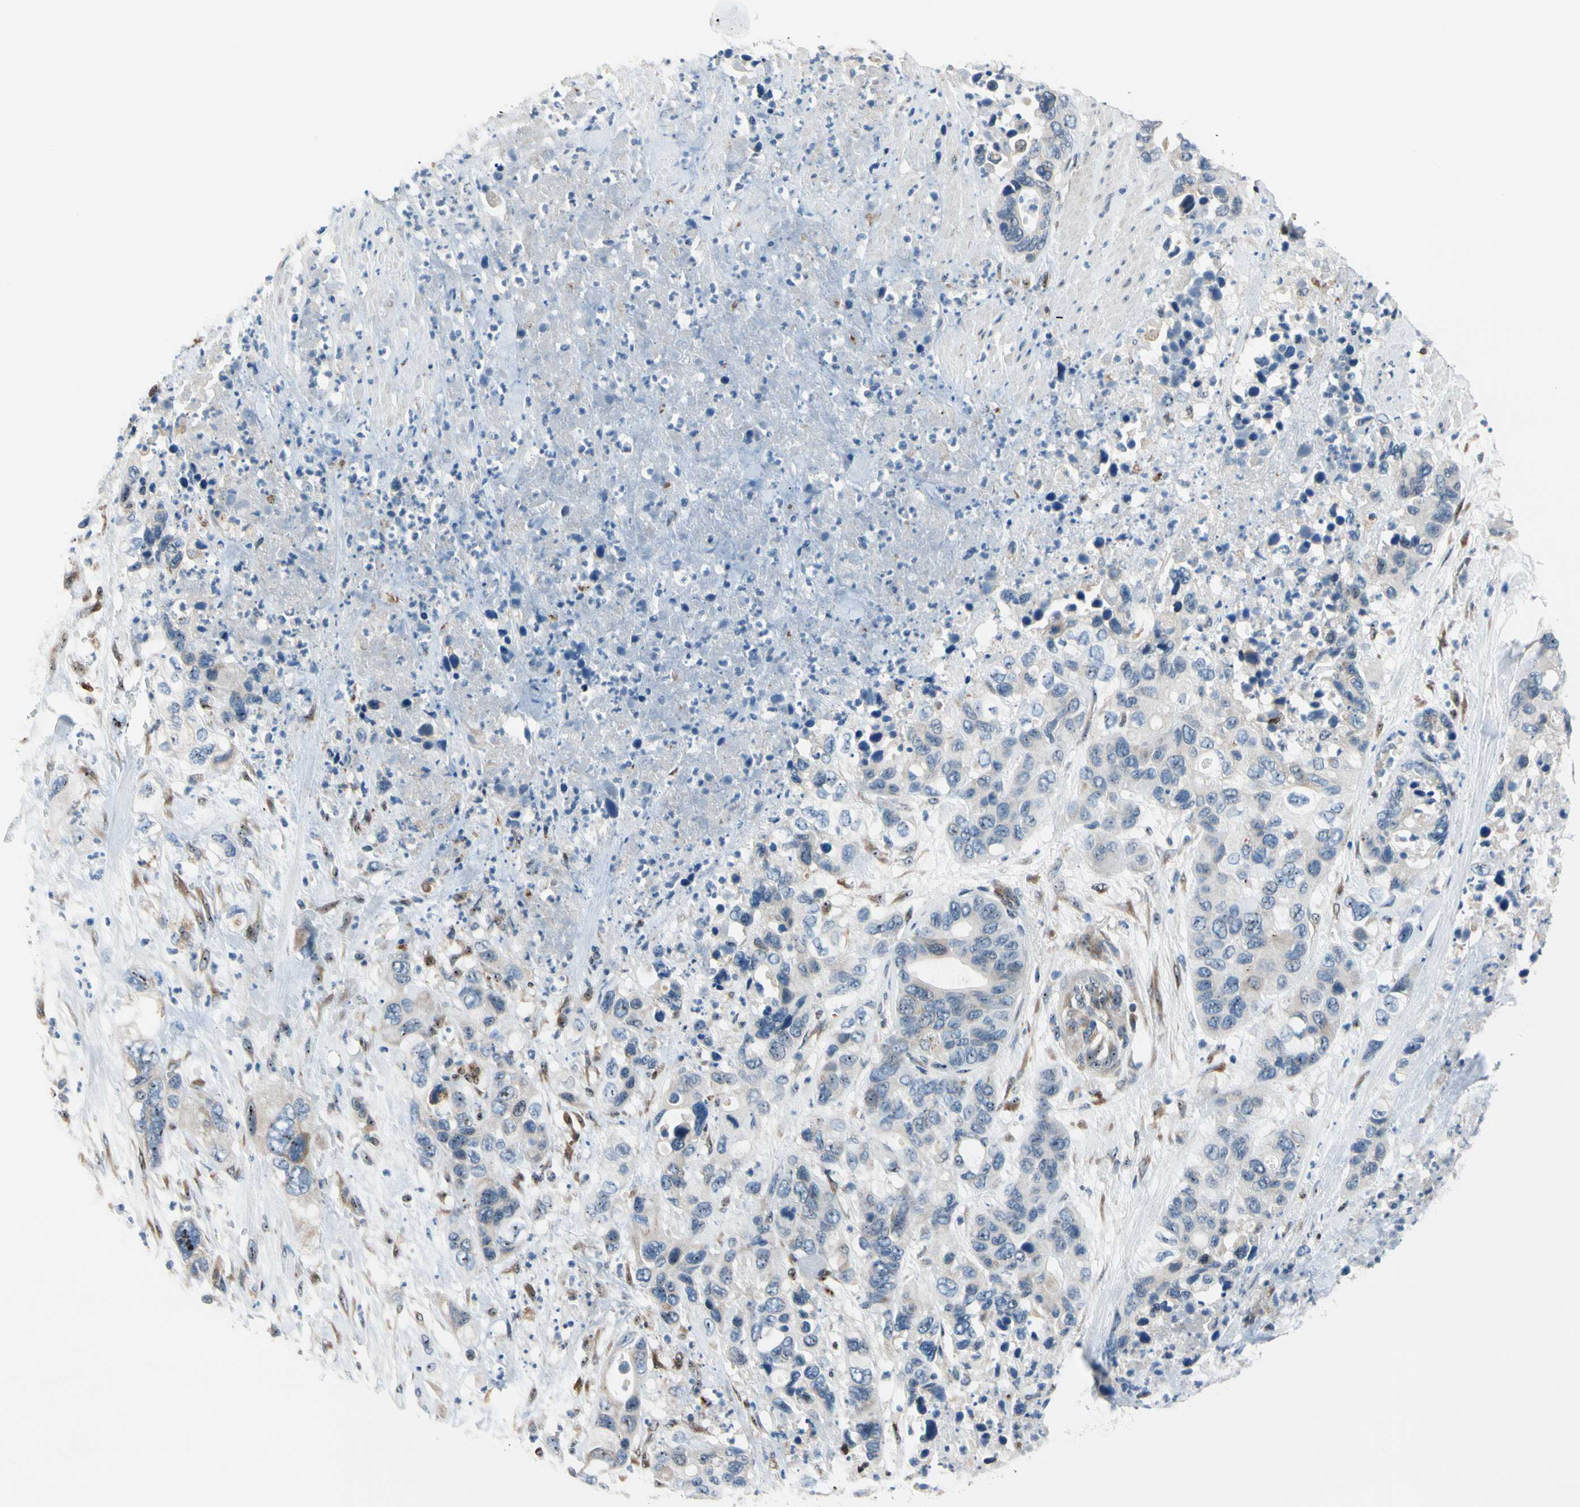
{"staining": {"intensity": "weak", "quantity": ">75%", "location": "cytoplasmic/membranous"}, "tissue": "pancreatic cancer", "cell_type": "Tumor cells", "image_type": "cancer", "snomed": [{"axis": "morphology", "description": "Adenocarcinoma, NOS"}, {"axis": "topography", "description": "Pancreas"}], "caption": "DAB (3,3'-diaminobenzidine) immunohistochemical staining of pancreatic cancer (adenocarcinoma) shows weak cytoplasmic/membranous protein expression in about >75% of tumor cells. Using DAB (brown) and hematoxylin (blue) stains, captured at high magnification using brightfield microscopy.", "gene": "TMED7", "patient": {"sex": "female", "age": 71}}